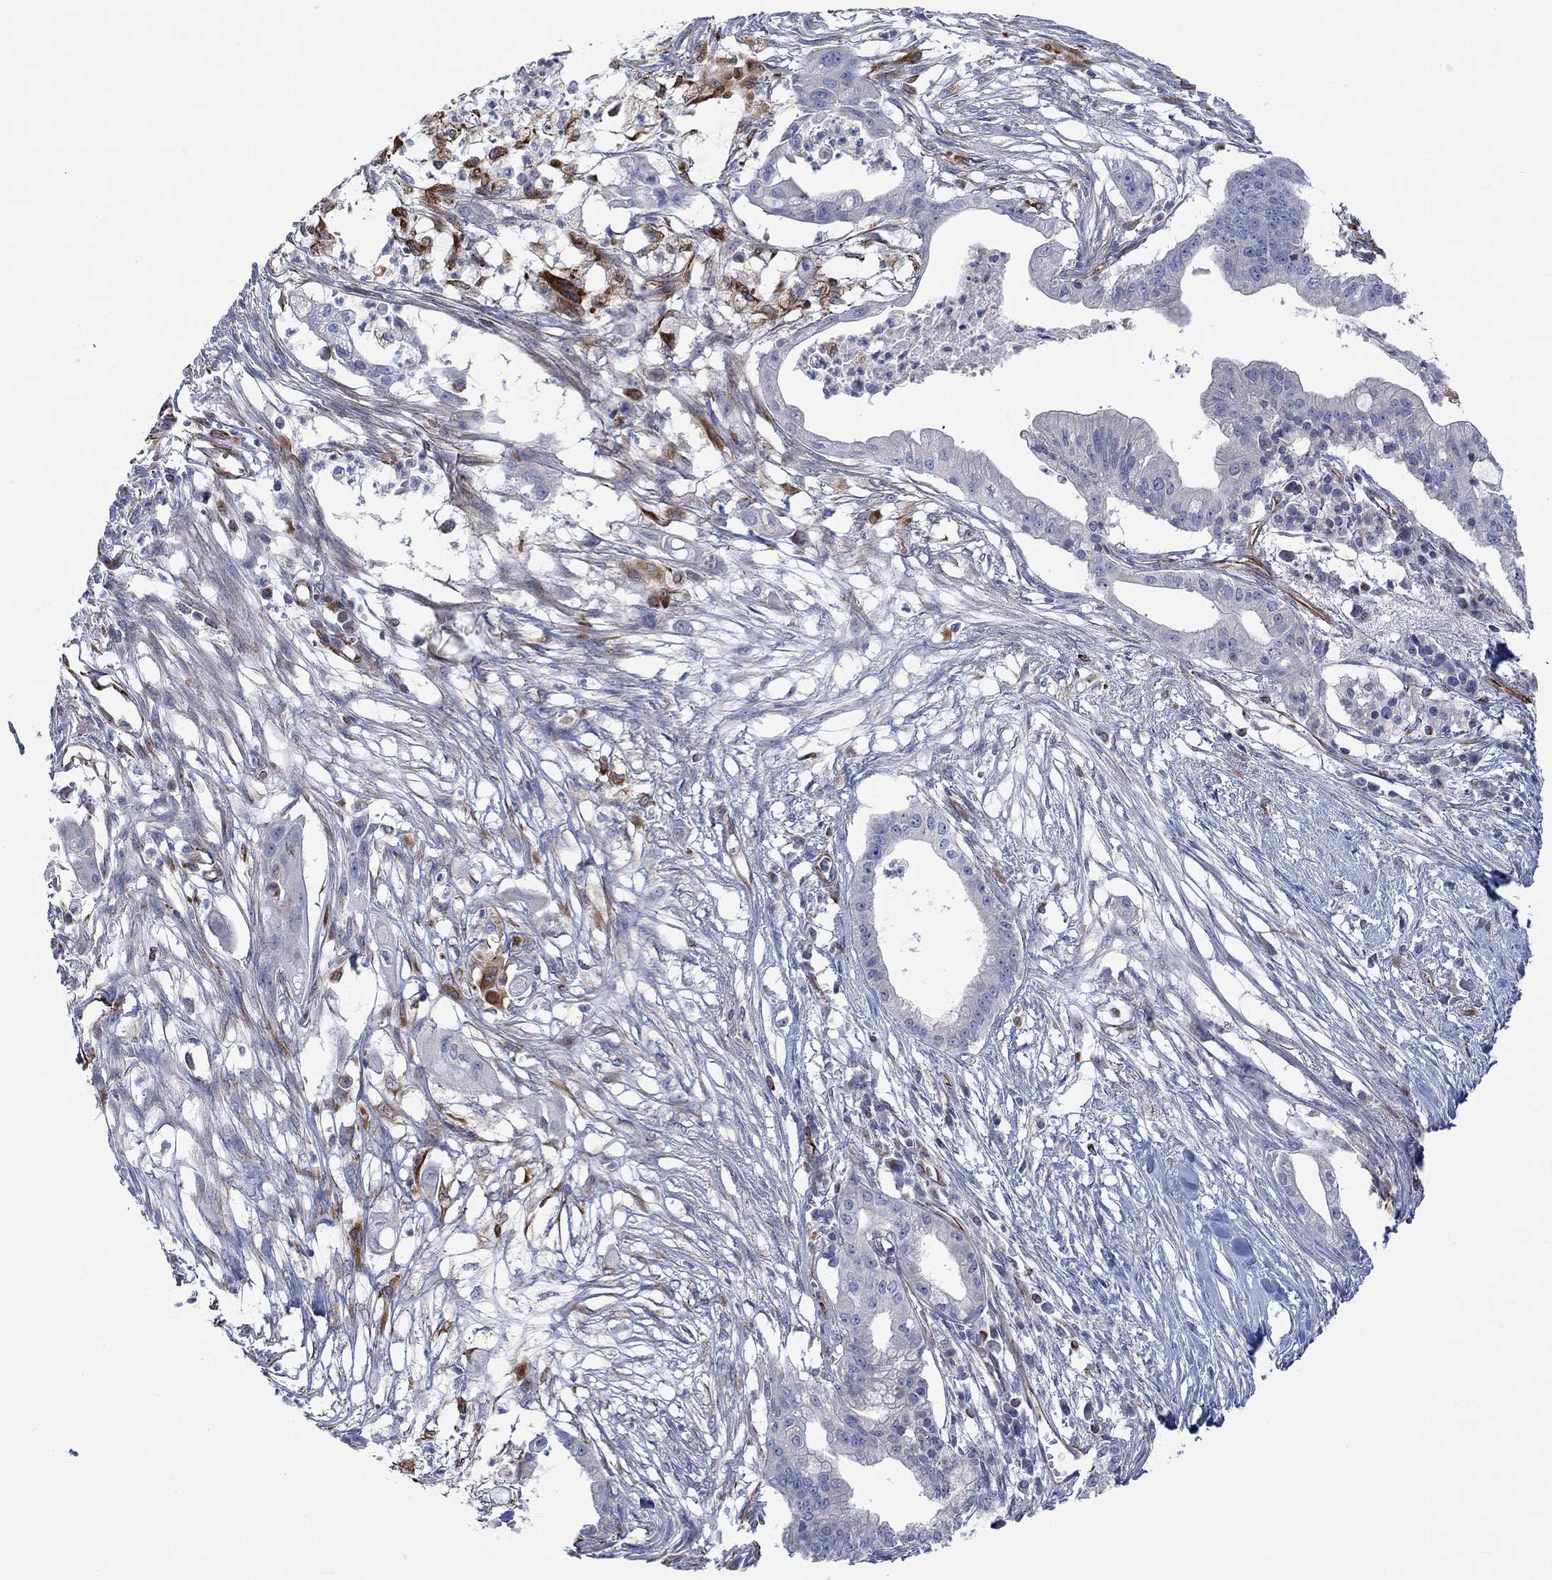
{"staining": {"intensity": "negative", "quantity": "none", "location": "none"}, "tissue": "pancreatic cancer", "cell_type": "Tumor cells", "image_type": "cancer", "snomed": [{"axis": "morphology", "description": "Normal tissue, NOS"}, {"axis": "morphology", "description": "Adenocarcinoma, NOS"}, {"axis": "topography", "description": "Pancreas"}], "caption": "An image of human pancreatic cancer is negative for staining in tumor cells.", "gene": "CAMK1D", "patient": {"sex": "female", "age": 58}}